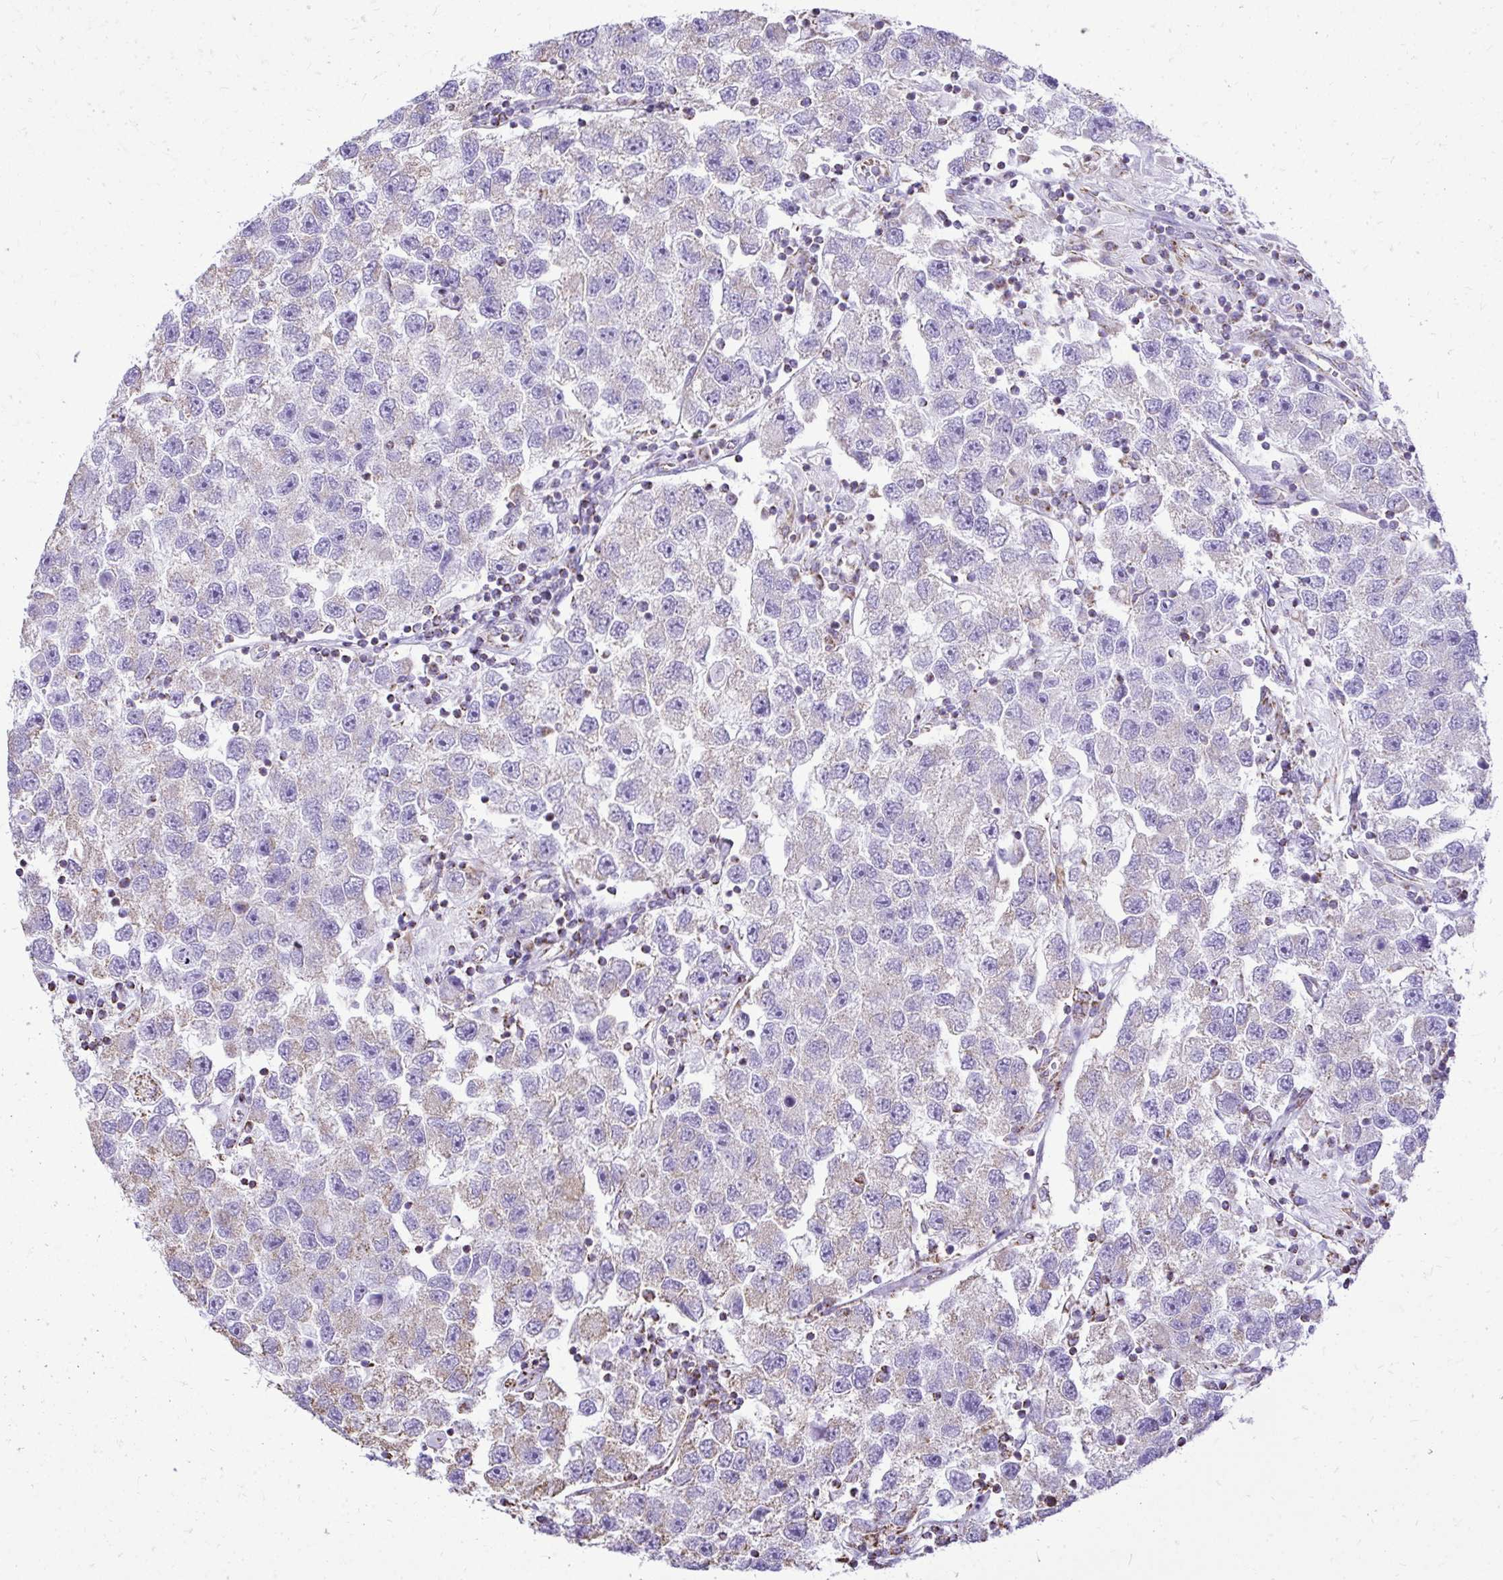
{"staining": {"intensity": "negative", "quantity": "none", "location": "none"}, "tissue": "testis cancer", "cell_type": "Tumor cells", "image_type": "cancer", "snomed": [{"axis": "morphology", "description": "Seminoma, NOS"}, {"axis": "topography", "description": "Testis"}], "caption": "Testis cancer was stained to show a protein in brown. There is no significant positivity in tumor cells.", "gene": "MPZL2", "patient": {"sex": "male", "age": 26}}